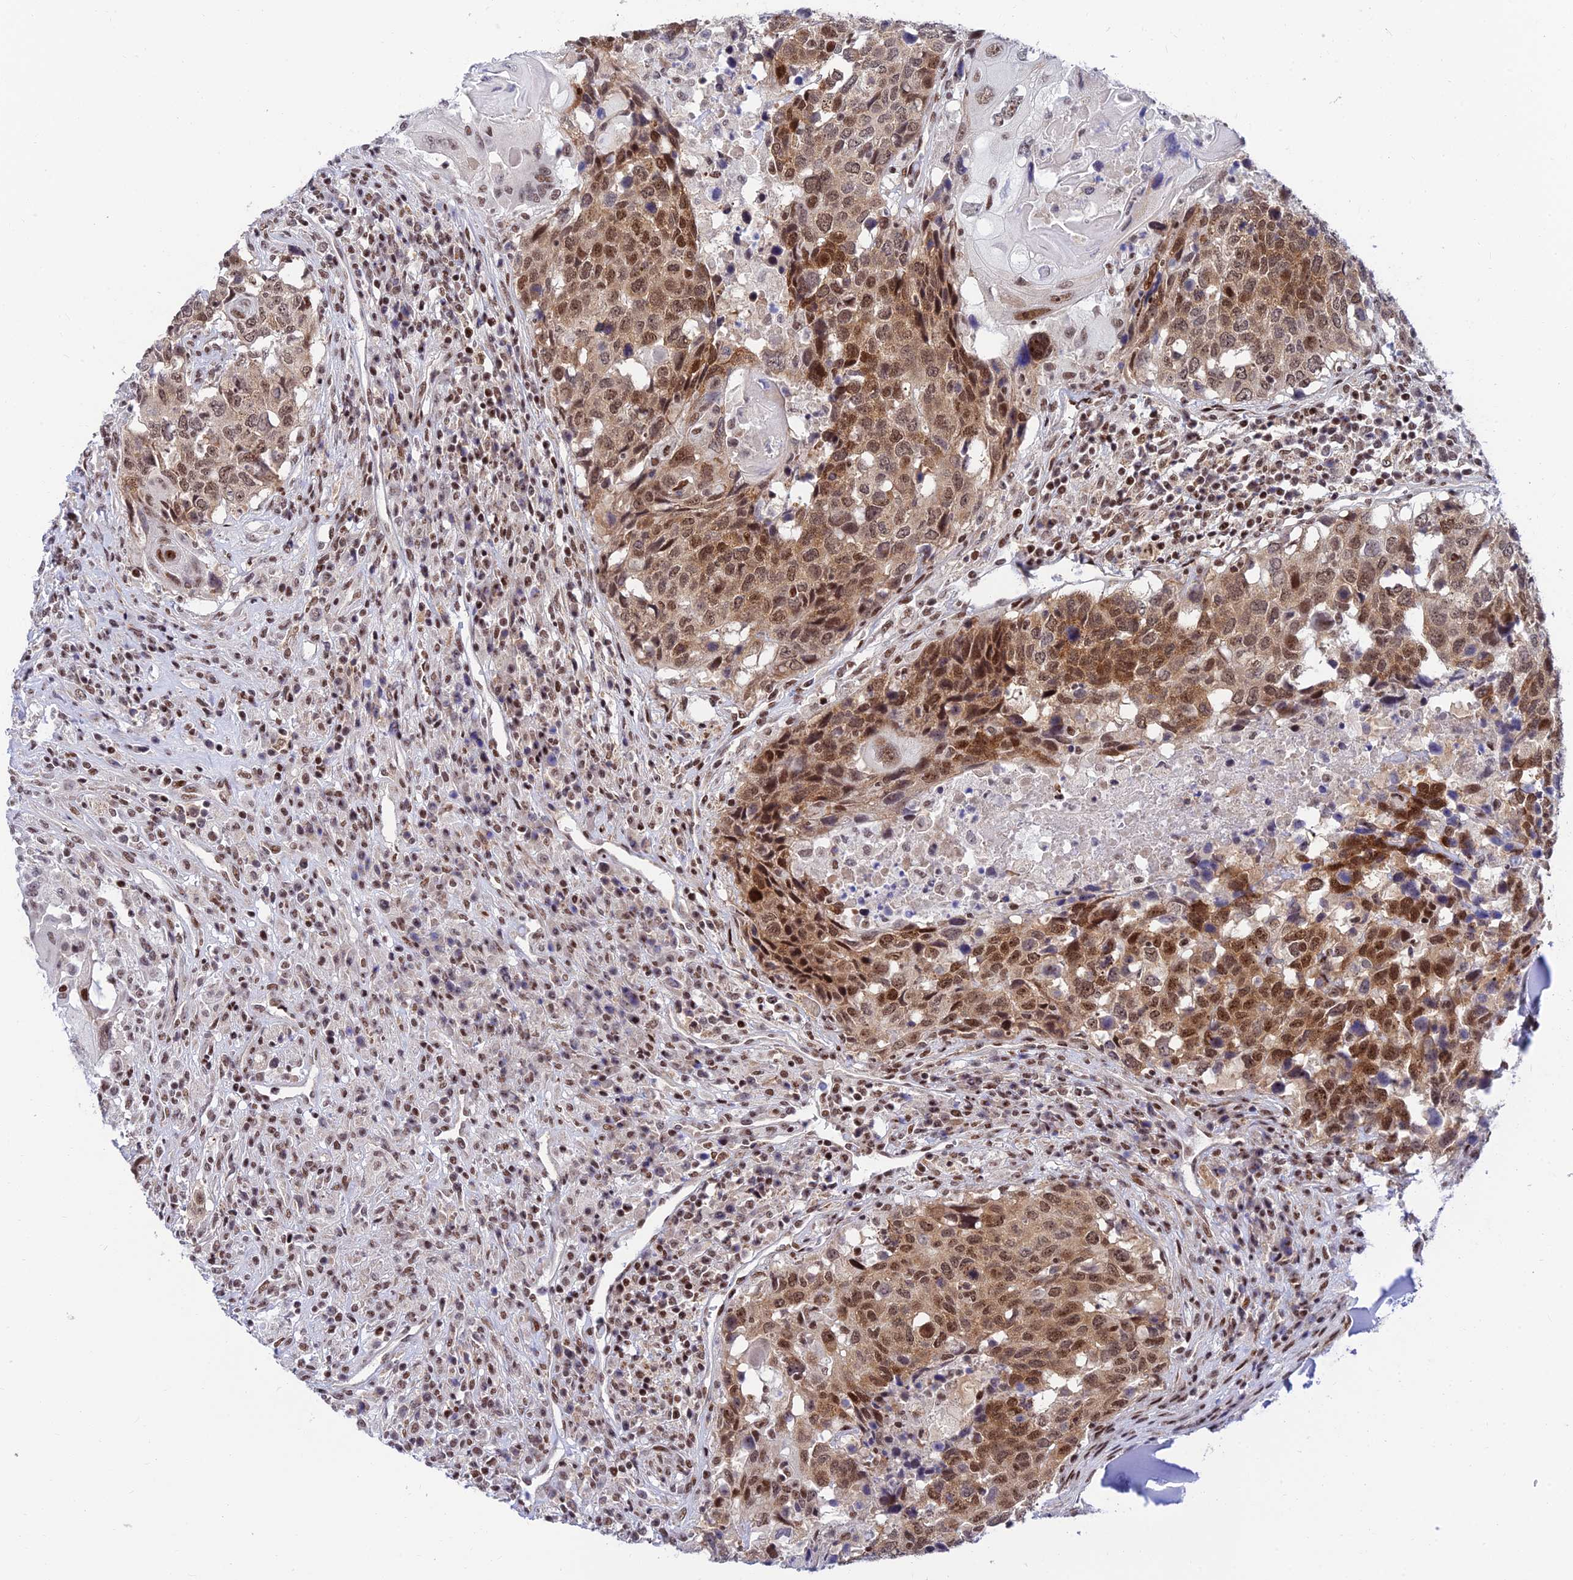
{"staining": {"intensity": "moderate", "quantity": ">75%", "location": "cytoplasmic/membranous,nuclear"}, "tissue": "head and neck cancer", "cell_type": "Tumor cells", "image_type": "cancer", "snomed": [{"axis": "morphology", "description": "Squamous cell carcinoma, NOS"}, {"axis": "topography", "description": "Head-Neck"}], "caption": "A photomicrograph of human squamous cell carcinoma (head and neck) stained for a protein demonstrates moderate cytoplasmic/membranous and nuclear brown staining in tumor cells.", "gene": "USP22", "patient": {"sex": "male", "age": 66}}